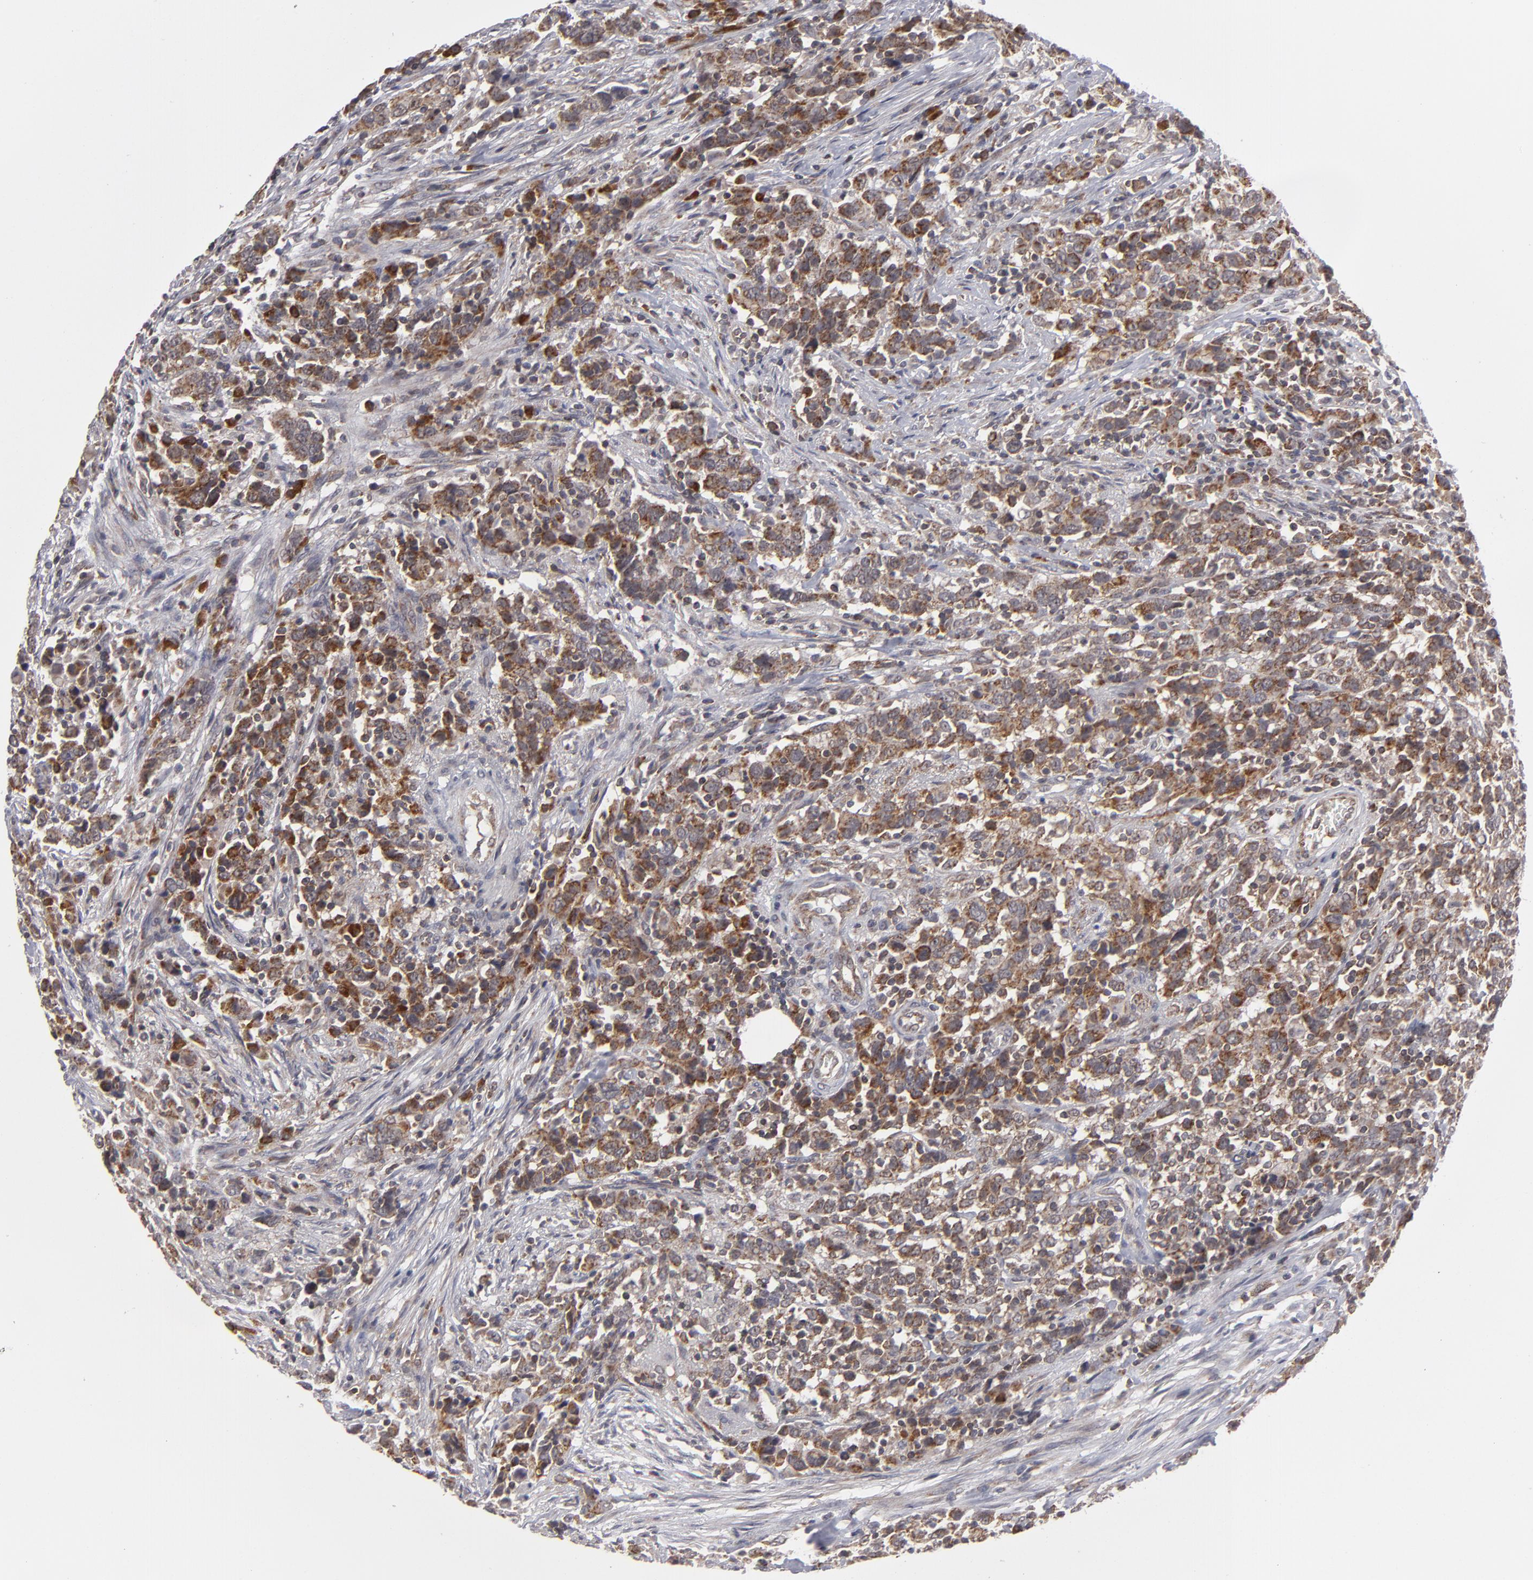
{"staining": {"intensity": "strong", "quantity": ">75%", "location": "cytoplasmic/membranous"}, "tissue": "urothelial cancer", "cell_type": "Tumor cells", "image_type": "cancer", "snomed": [{"axis": "morphology", "description": "Urothelial carcinoma, High grade"}, {"axis": "topography", "description": "Urinary bladder"}], "caption": "About >75% of tumor cells in human high-grade urothelial carcinoma show strong cytoplasmic/membranous protein expression as visualized by brown immunohistochemical staining.", "gene": "GLCCI1", "patient": {"sex": "male", "age": 61}}